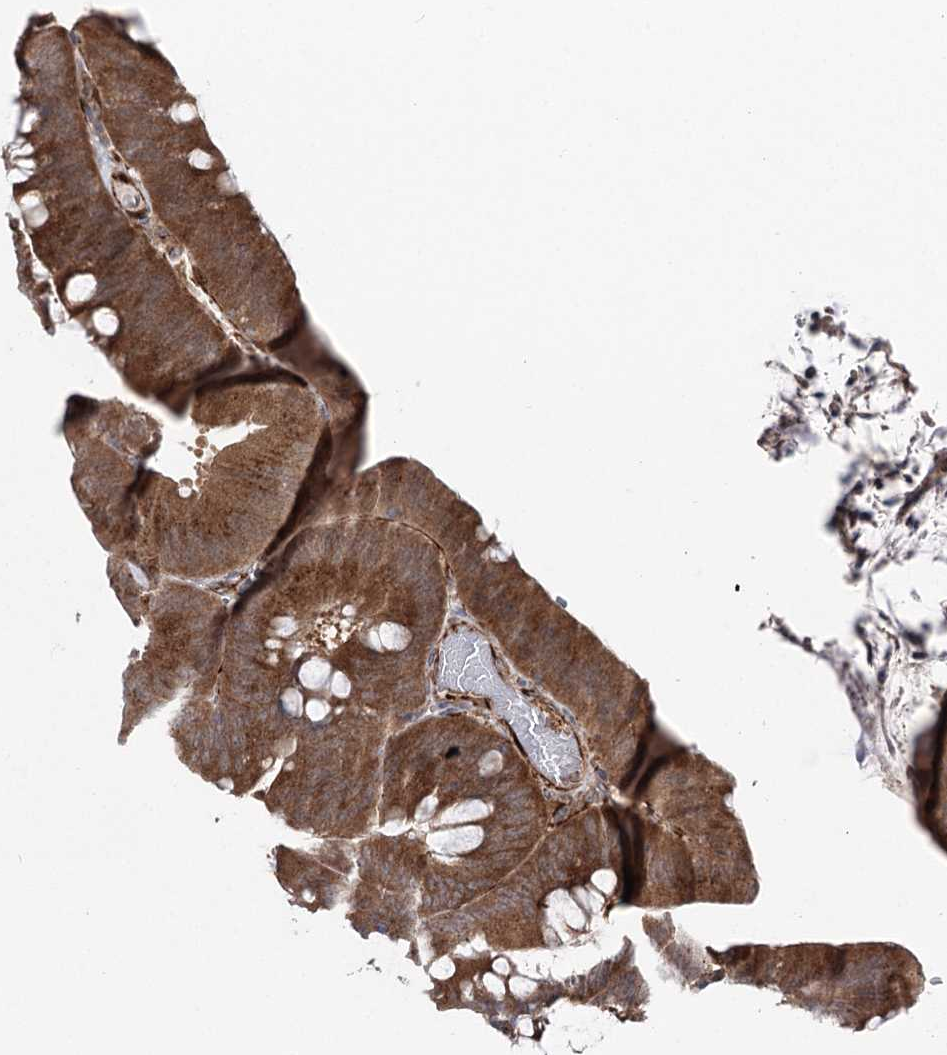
{"staining": {"intensity": "moderate", "quantity": ">75%", "location": "cytoplasmic/membranous"}, "tissue": "colorectal cancer", "cell_type": "Tumor cells", "image_type": "cancer", "snomed": [{"axis": "morphology", "description": "Normal tissue, NOS"}, {"axis": "topography", "description": "Colon"}], "caption": "This image reveals immunohistochemistry (IHC) staining of colorectal cancer, with medium moderate cytoplasmic/membranous positivity in approximately >75% of tumor cells.", "gene": "MIB1", "patient": {"sex": "female", "age": 82}}